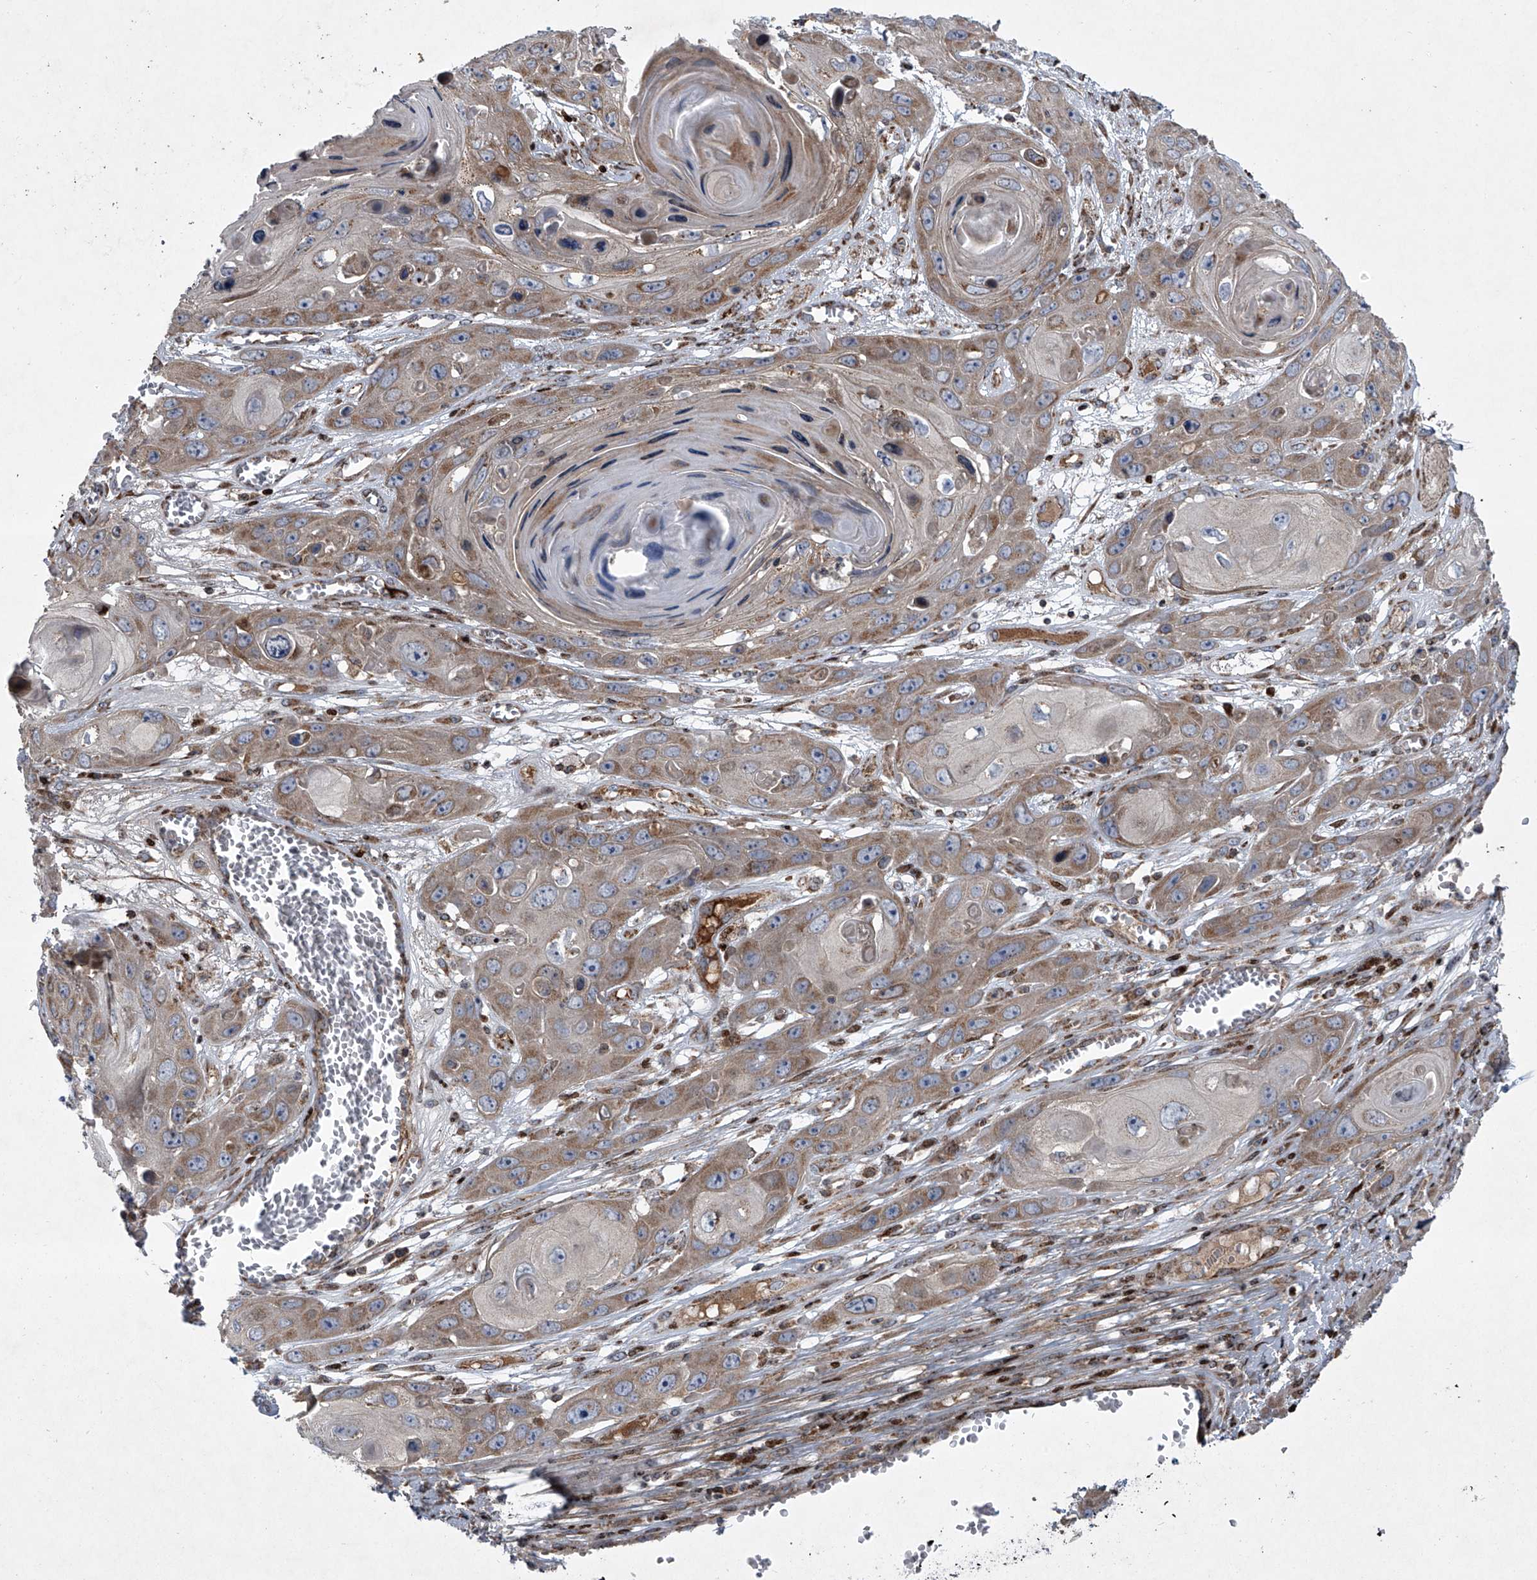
{"staining": {"intensity": "moderate", "quantity": ">75%", "location": "cytoplasmic/membranous"}, "tissue": "skin cancer", "cell_type": "Tumor cells", "image_type": "cancer", "snomed": [{"axis": "morphology", "description": "Squamous cell carcinoma, NOS"}, {"axis": "topography", "description": "Skin"}], "caption": "Protein expression analysis of human skin squamous cell carcinoma reveals moderate cytoplasmic/membranous expression in approximately >75% of tumor cells.", "gene": "STRADA", "patient": {"sex": "male", "age": 55}}